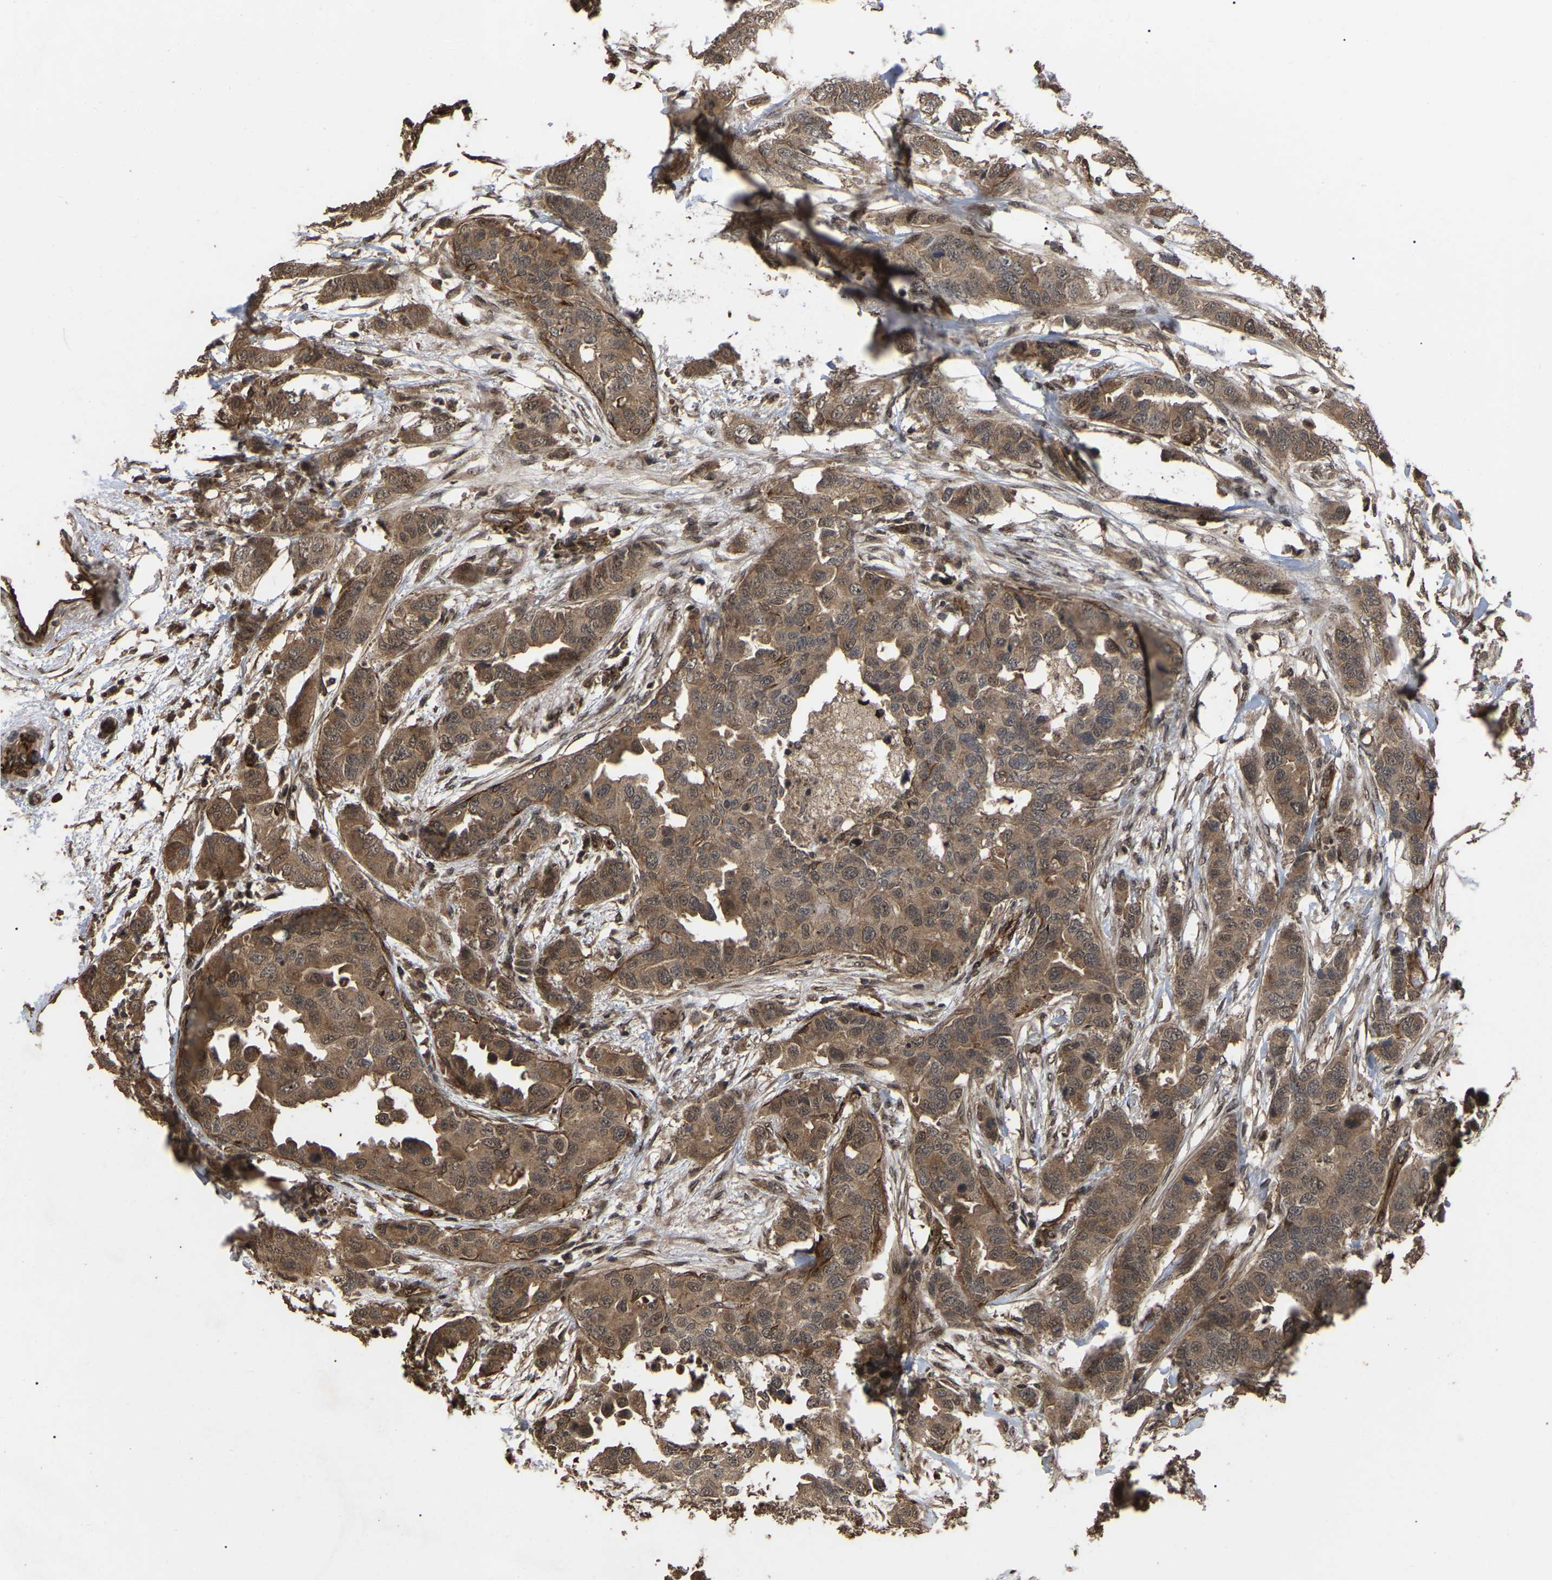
{"staining": {"intensity": "moderate", "quantity": ">75%", "location": "cytoplasmic/membranous"}, "tissue": "breast cancer", "cell_type": "Tumor cells", "image_type": "cancer", "snomed": [{"axis": "morphology", "description": "Duct carcinoma"}, {"axis": "topography", "description": "Breast"}], "caption": "Tumor cells exhibit medium levels of moderate cytoplasmic/membranous staining in approximately >75% of cells in breast cancer (intraductal carcinoma).", "gene": "FAM161B", "patient": {"sex": "female", "age": 50}}